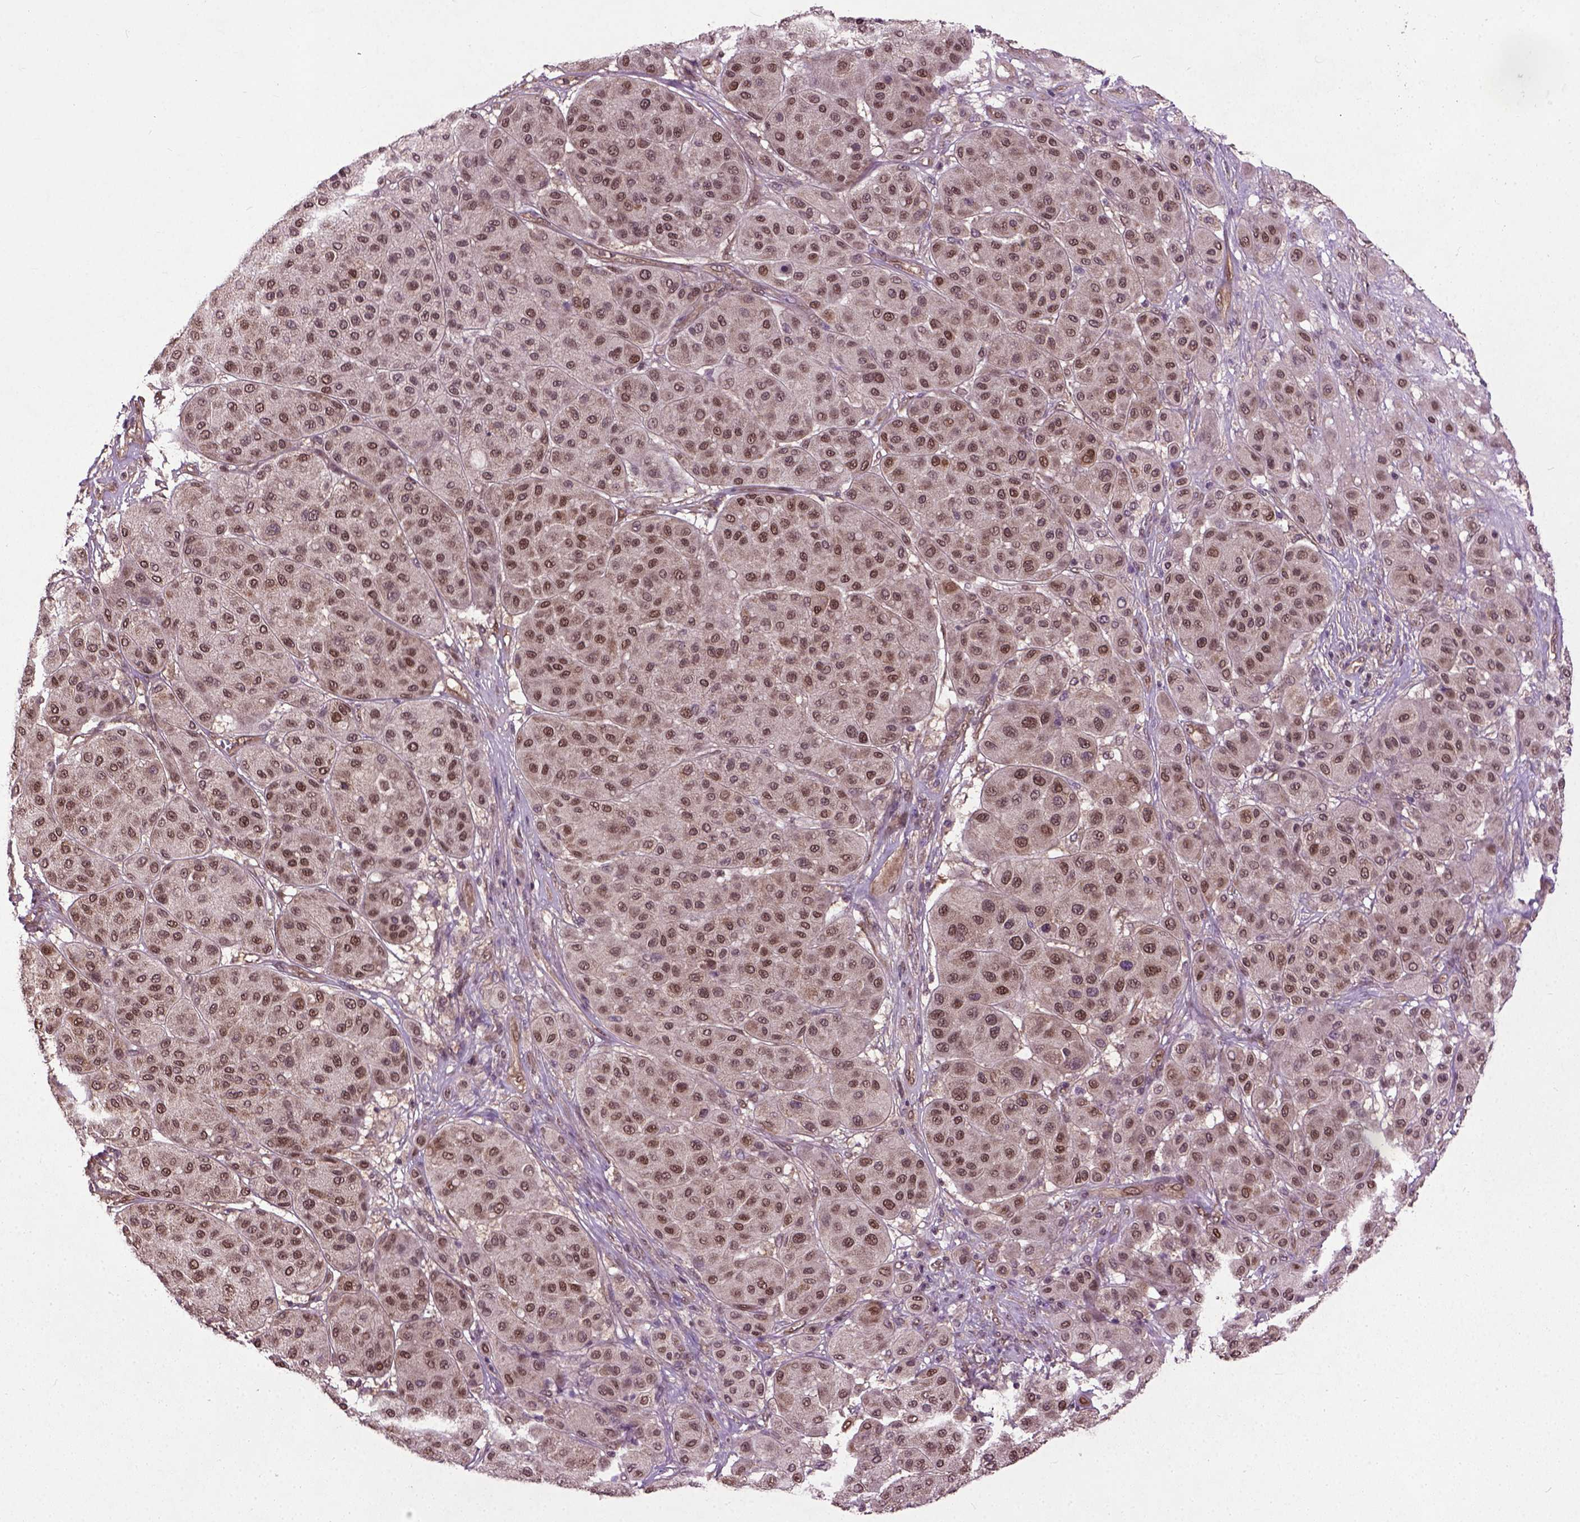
{"staining": {"intensity": "moderate", "quantity": ">75%", "location": "nuclear"}, "tissue": "melanoma", "cell_type": "Tumor cells", "image_type": "cancer", "snomed": [{"axis": "morphology", "description": "Malignant melanoma, Metastatic site"}, {"axis": "topography", "description": "Smooth muscle"}], "caption": "High-magnification brightfield microscopy of malignant melanoma (metastatic site) stained with DAB (brown) and counterstained with hematoxylin (blue). tumor cells exhibit moderate nuclear staining is appreciated in approximately>75% of cells.", "gene": "UBA3", "patient": {"sex": "male", "age": 41}}